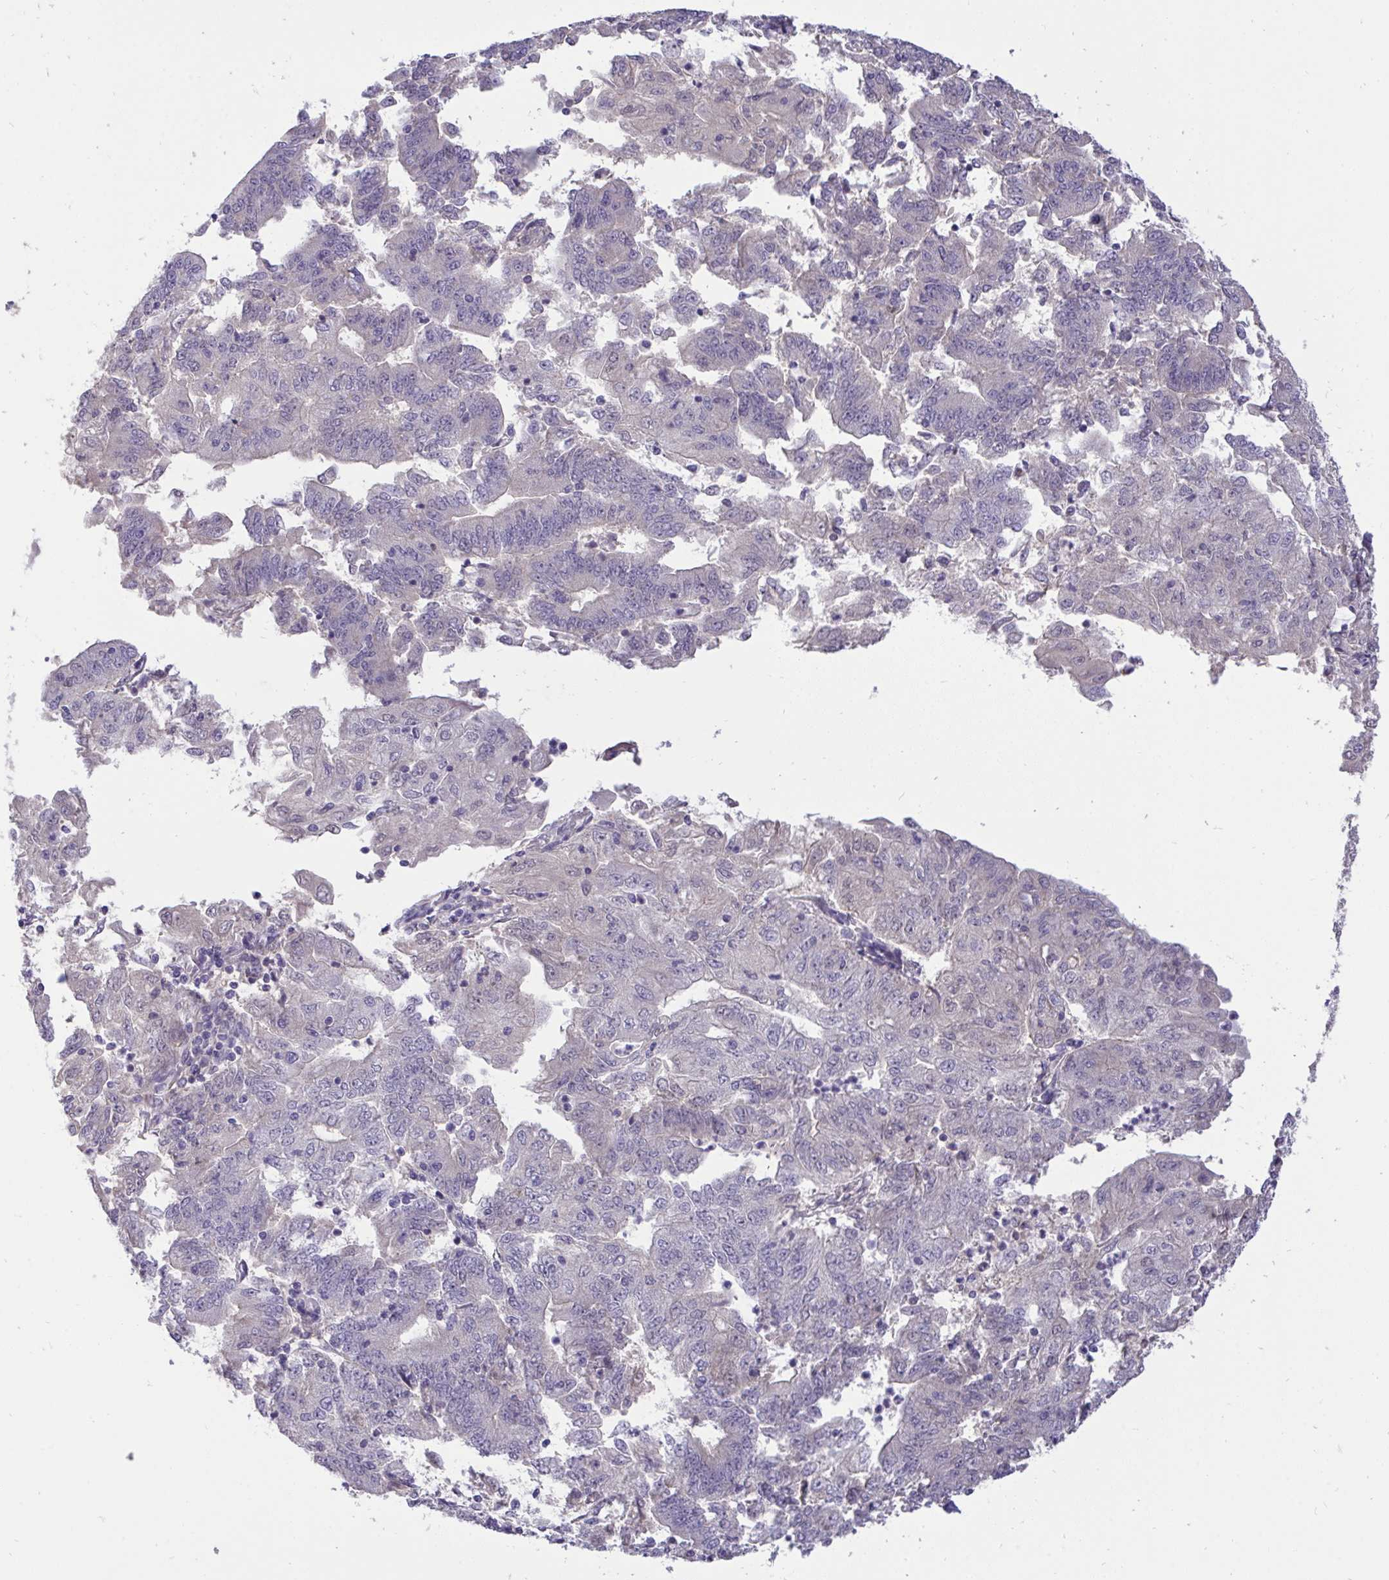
{"staining": {"intensity": "negative", "quantity": "none", "location": "none"}, "tissue": "endometrial cancer", "cell_type": "Tumor cells", "image_type": "cancer", "snomed": [{"axis": "morphology", "description": "Adenocarcinoma, NOS"}, {"axis": "topography", "description": "Endometrium"}], "caption": "This is an IHC image of endometrial cancer. There is no staining in tumor cells.", "gene": "C19orf54", "patient": {"sex": "female", "age": 70}}